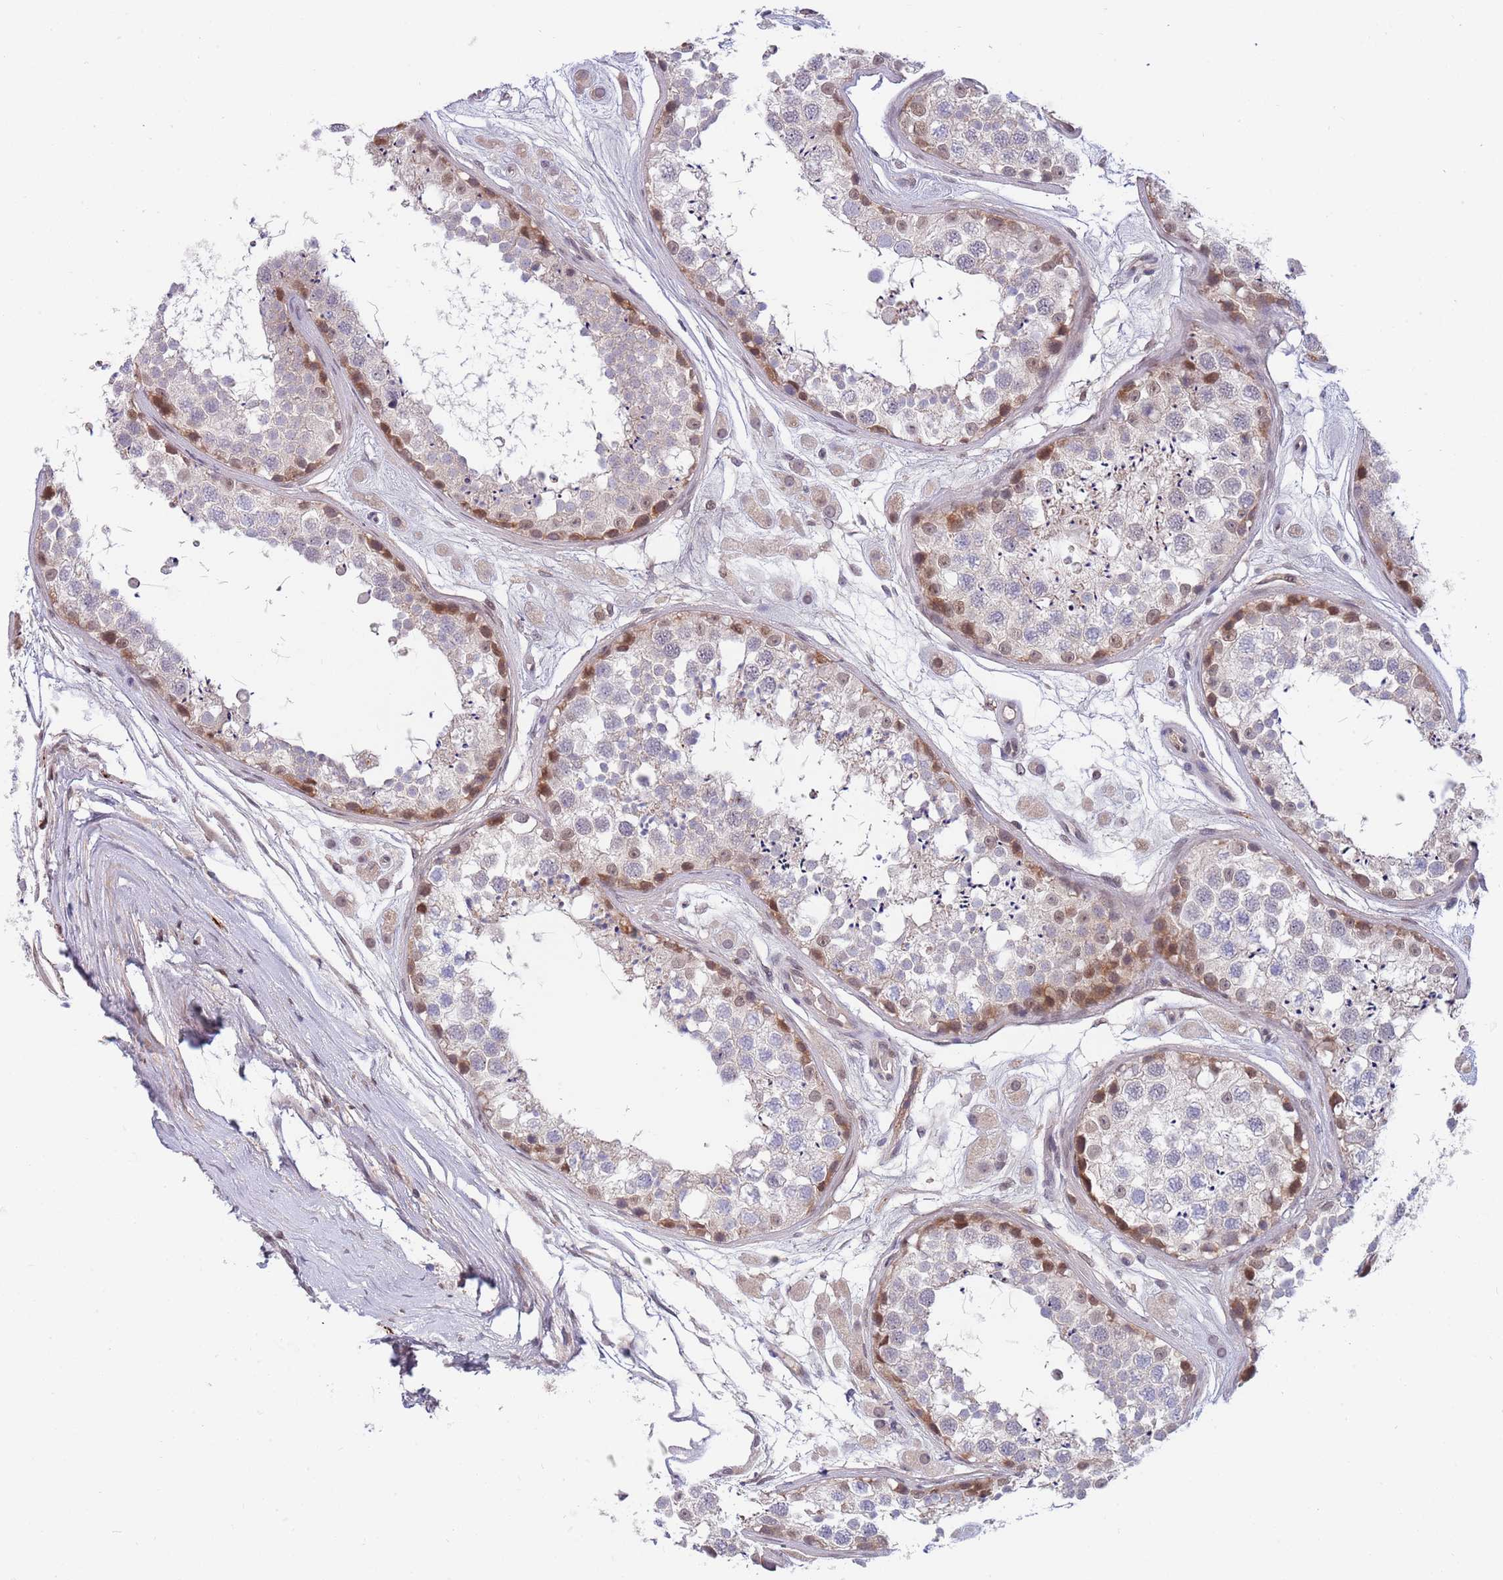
{"staining": {"intensity": "moderate", "quantity": "<25%", "location": "nuclear"}, "tissue": "testis", "cell_type": "Cells in seminiferous ducts", "image_type": "normal", "snomed": [{"axis": "morphology", "description": "Normal tissue, NOS"}, {"axis": "topography", "description": "Testis"}], "caption": "DAB immunohistochemical staining of benign human testis exhibits moderate nuclear protein positivity in about <25% of cells in seminiferous ducts.", "gene": "NLRP6", "patient": {"sex": "male", "age": 25}}